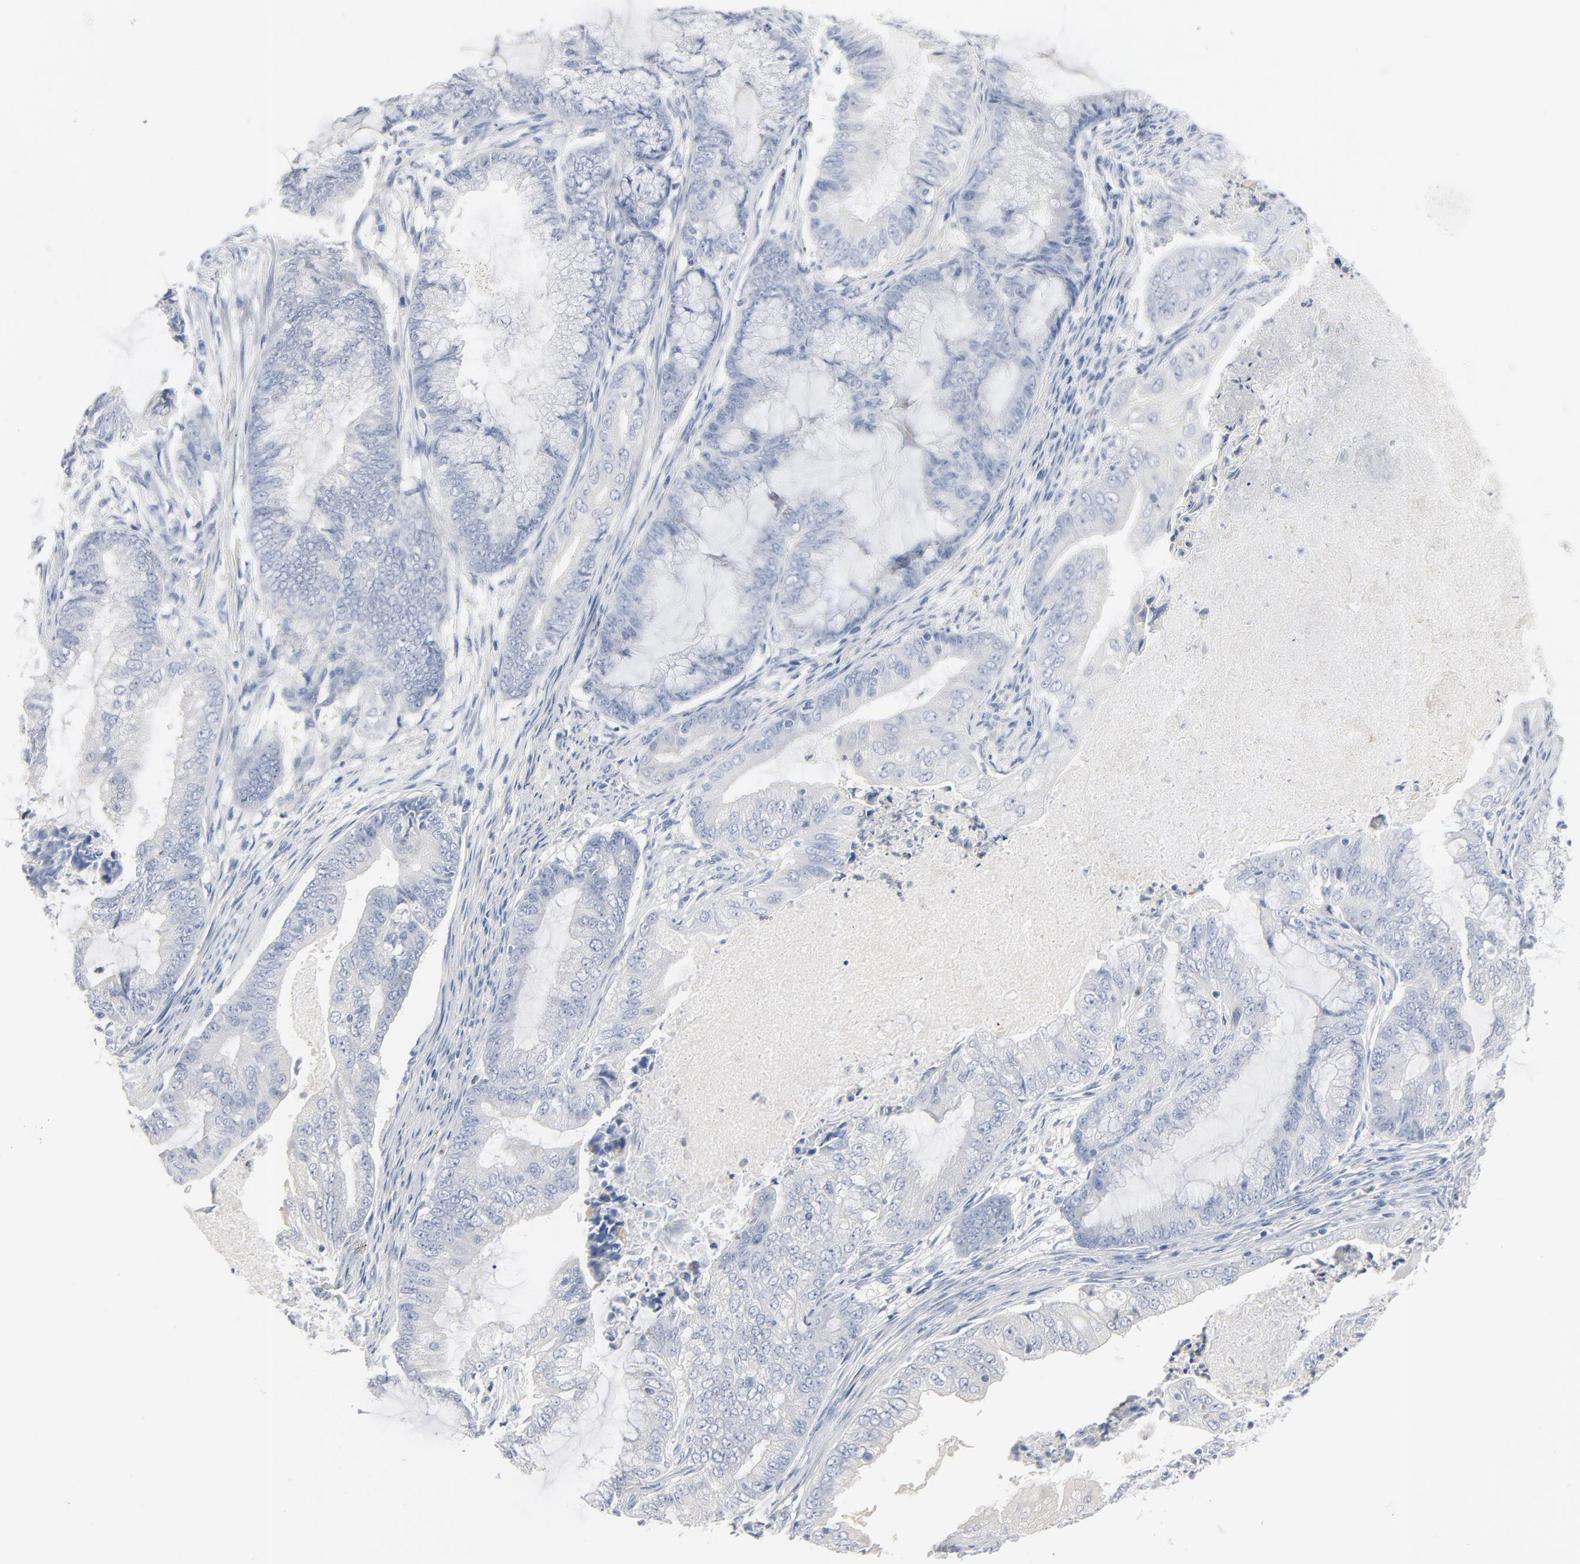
{"staining": {"intensity": "negative", "quantity": "none", "location": "none"}, "tissue": "endometrial cancer", "cell_type": "Tumor cells", "image_type": "cancer", "snomed": [{"axis": "morphology", "description": "Adenocarcinoma, NOS"}, {"axis": "topography", "description": "Endometrium"}], "caption": "Tumor cells are negative for brown protein staining in endometrial adenocarcinoma. Nuclei are stained in blue.", "gene": "IFT43", "patient": {"sex": "female", "age": 63}}